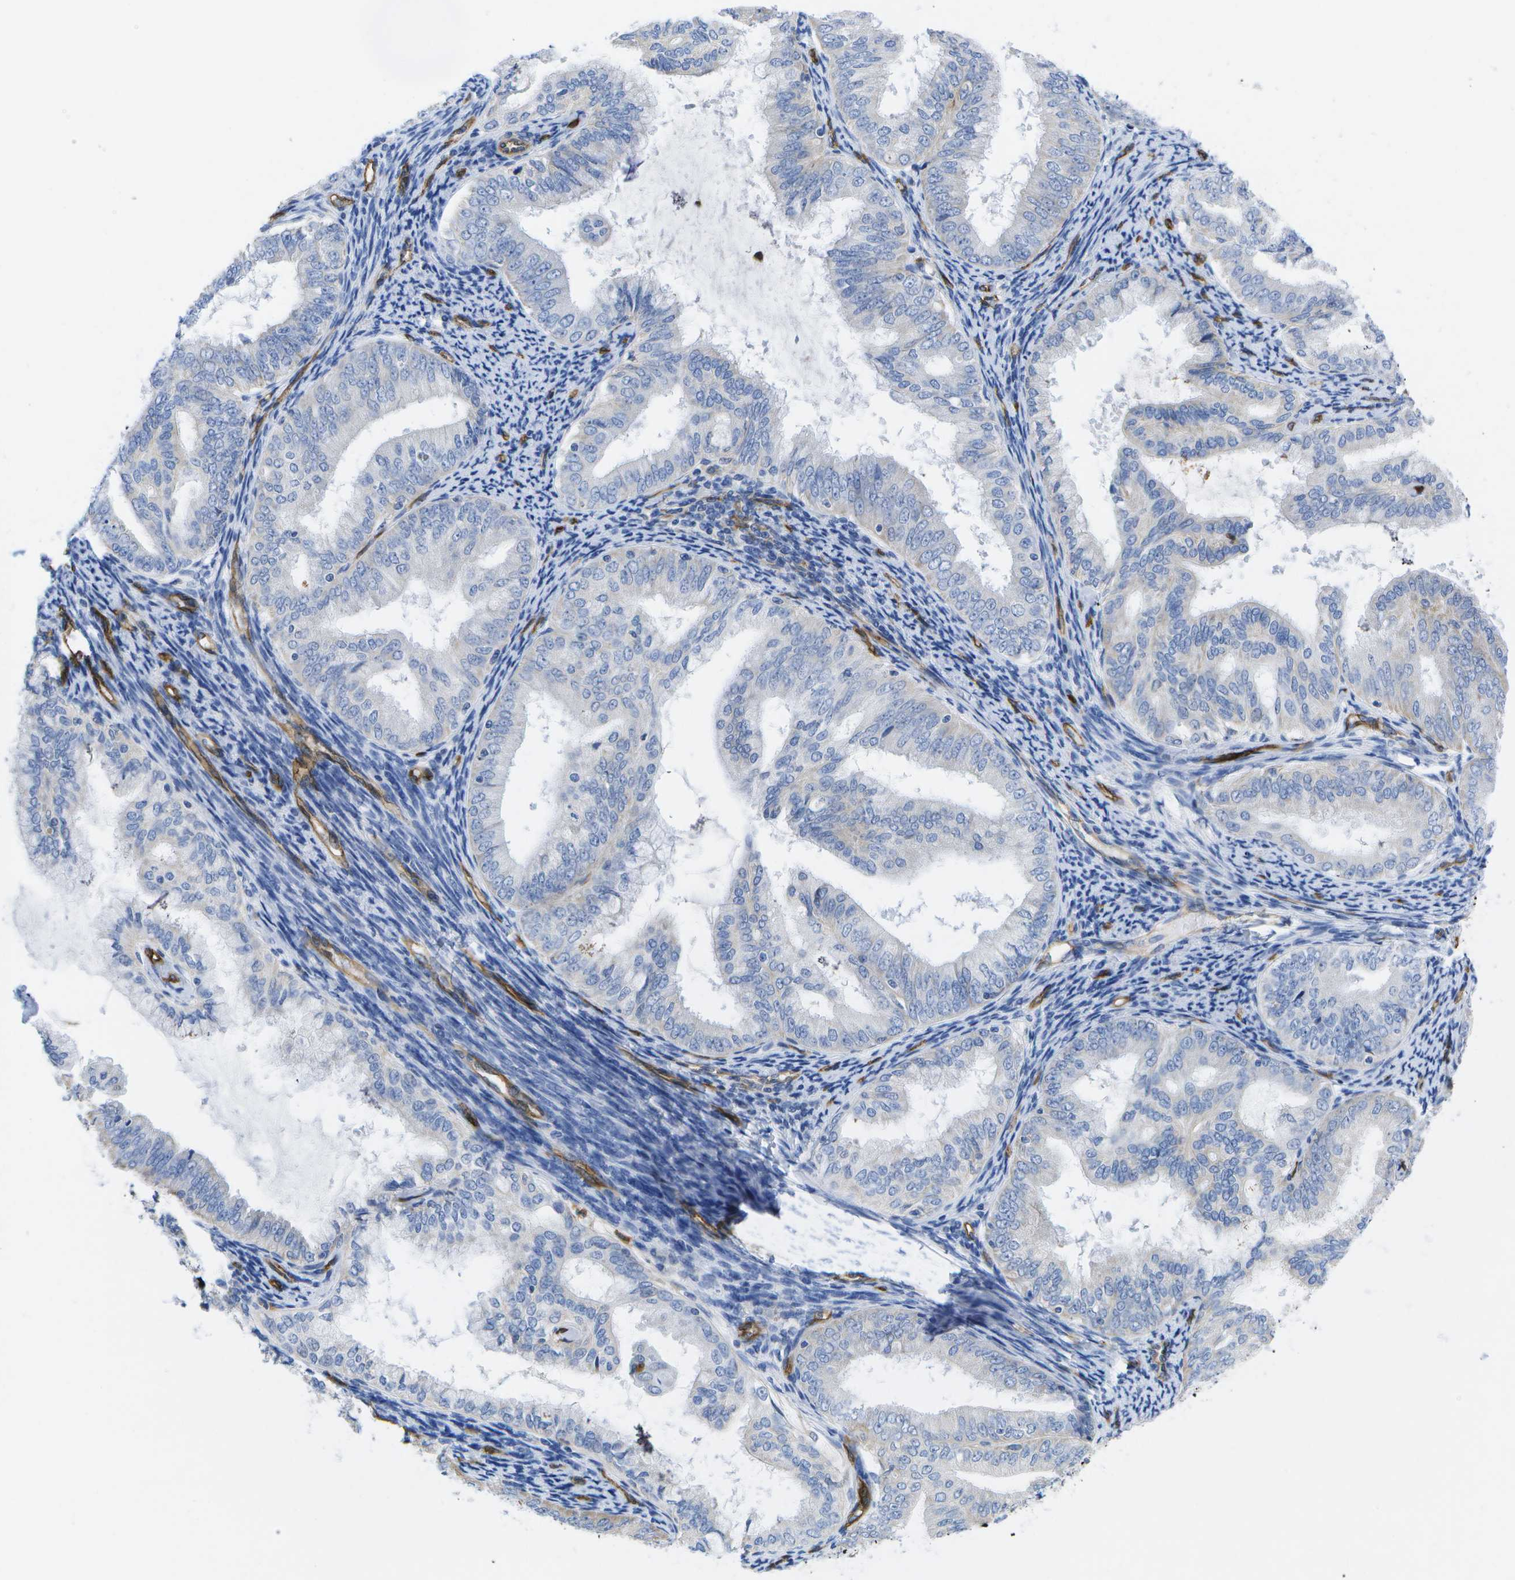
{"staining": {"intensity": "negative", "quantity": "none", "location": "none"}, "tissue": "endometrial cancer", "cell_type": "Tumor cells", "image_type": "cancer", "snomed": [{"axis": "morphology", "description": "Adenocarcinoma, NOS"}, {"axis": "topography", "description": "Endometrium"}], "caption": "Tumor cells are negative for brown protein staining in endometrial cancer.", "gene": "DYSF", "patient": {"sex": "female", "age": 63}}